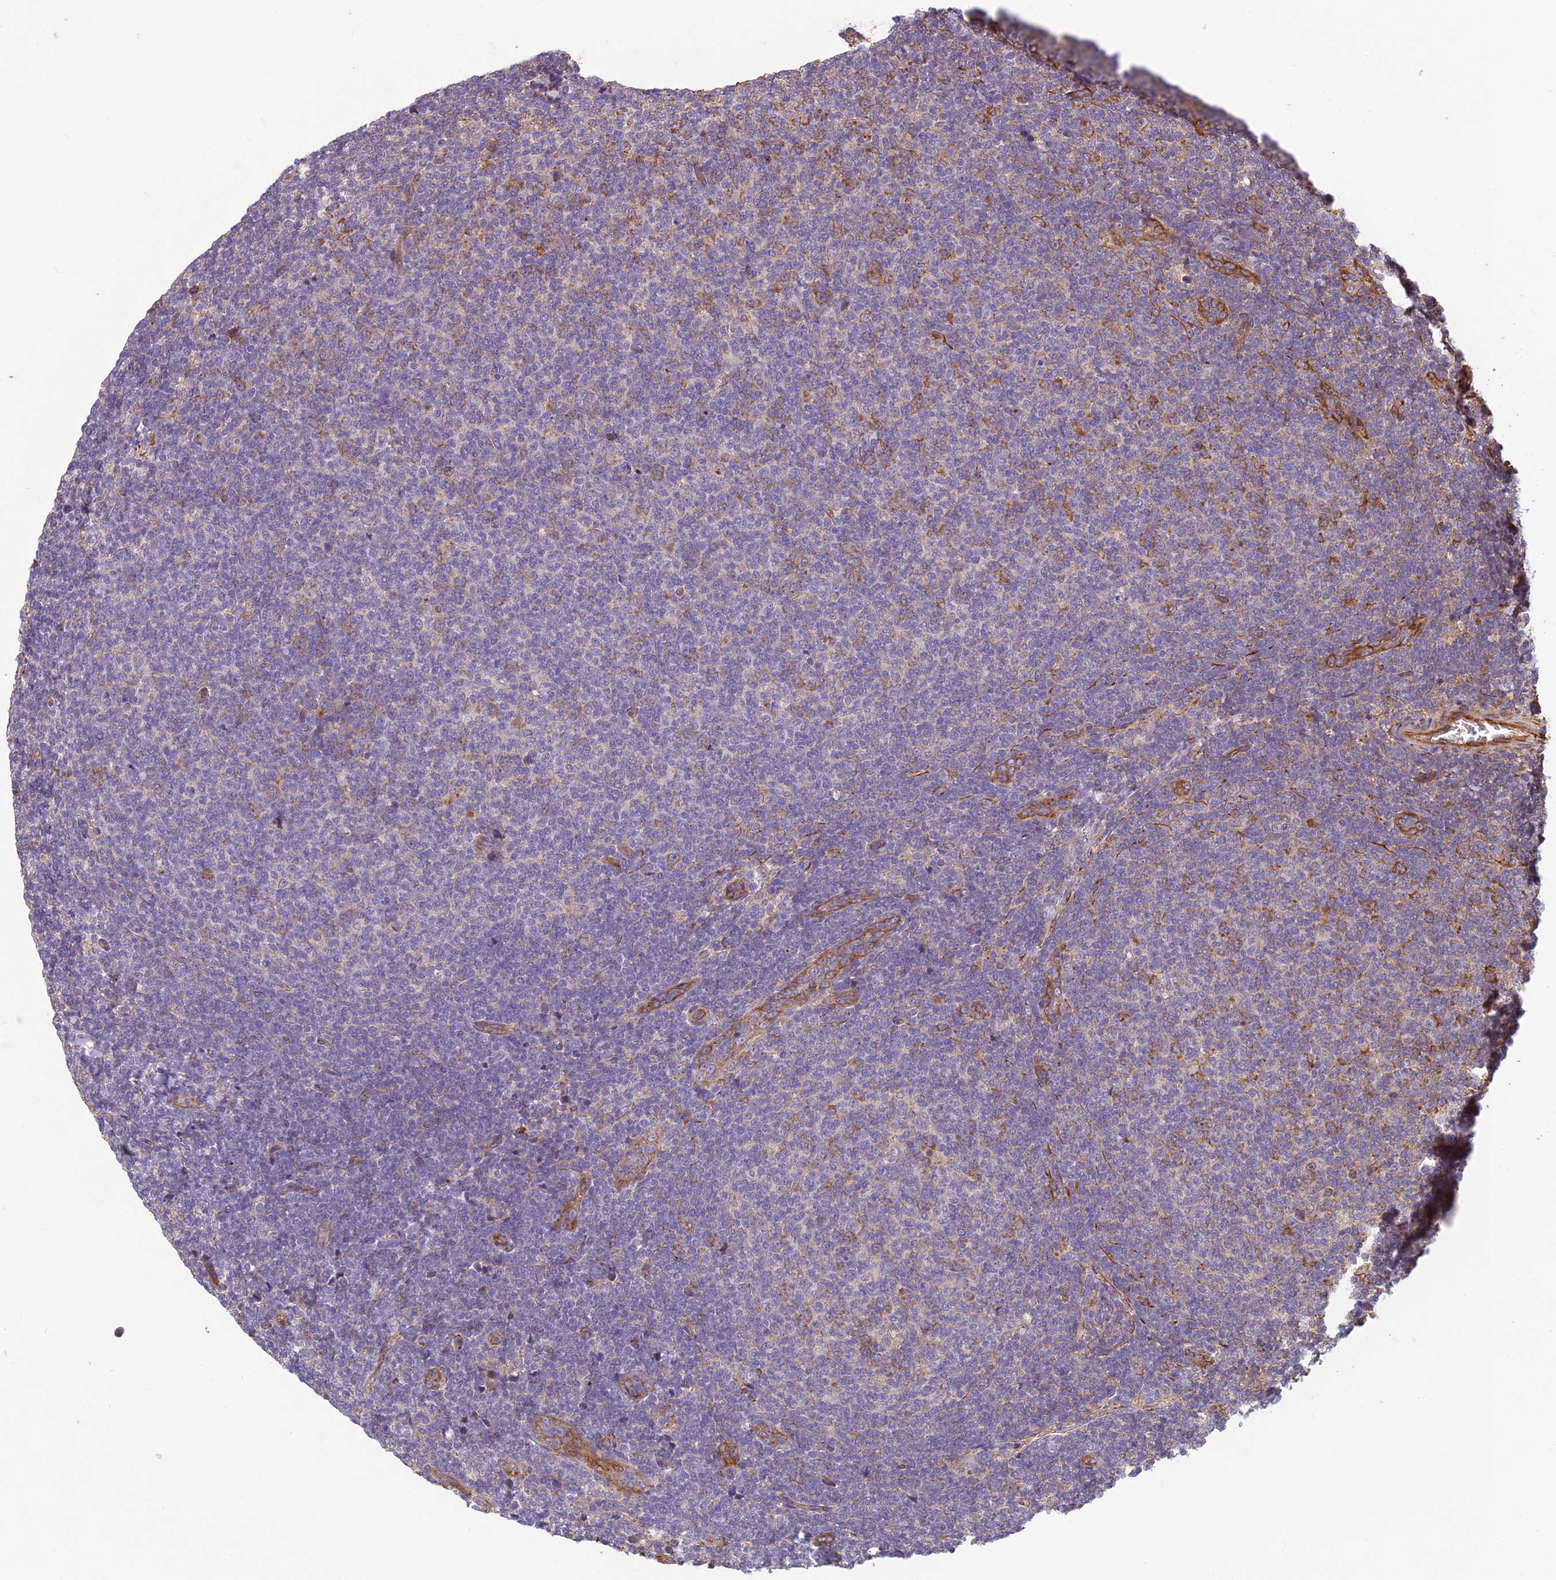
{"staining": {"intensity": "negative", "quantity": "none", "location": "none"}, "tissue": "lymphoma", "cell_type": "Tumor cells", "image_type": "cancer", "snomed": [{"axis": "morphology", "description": "Malignant lymphoma, non-Hodgkin's type, Low grade"}, {"axis": "topography", "description": "Lymph node"}], "caption": "The image shows no staining of tumor cells in lymphoma. (Immunohistochemistry (ihc), brightfield microscopy, high magnification).", "gene": "SPDL1", "patient": {"sex": "male", "age": 66}}